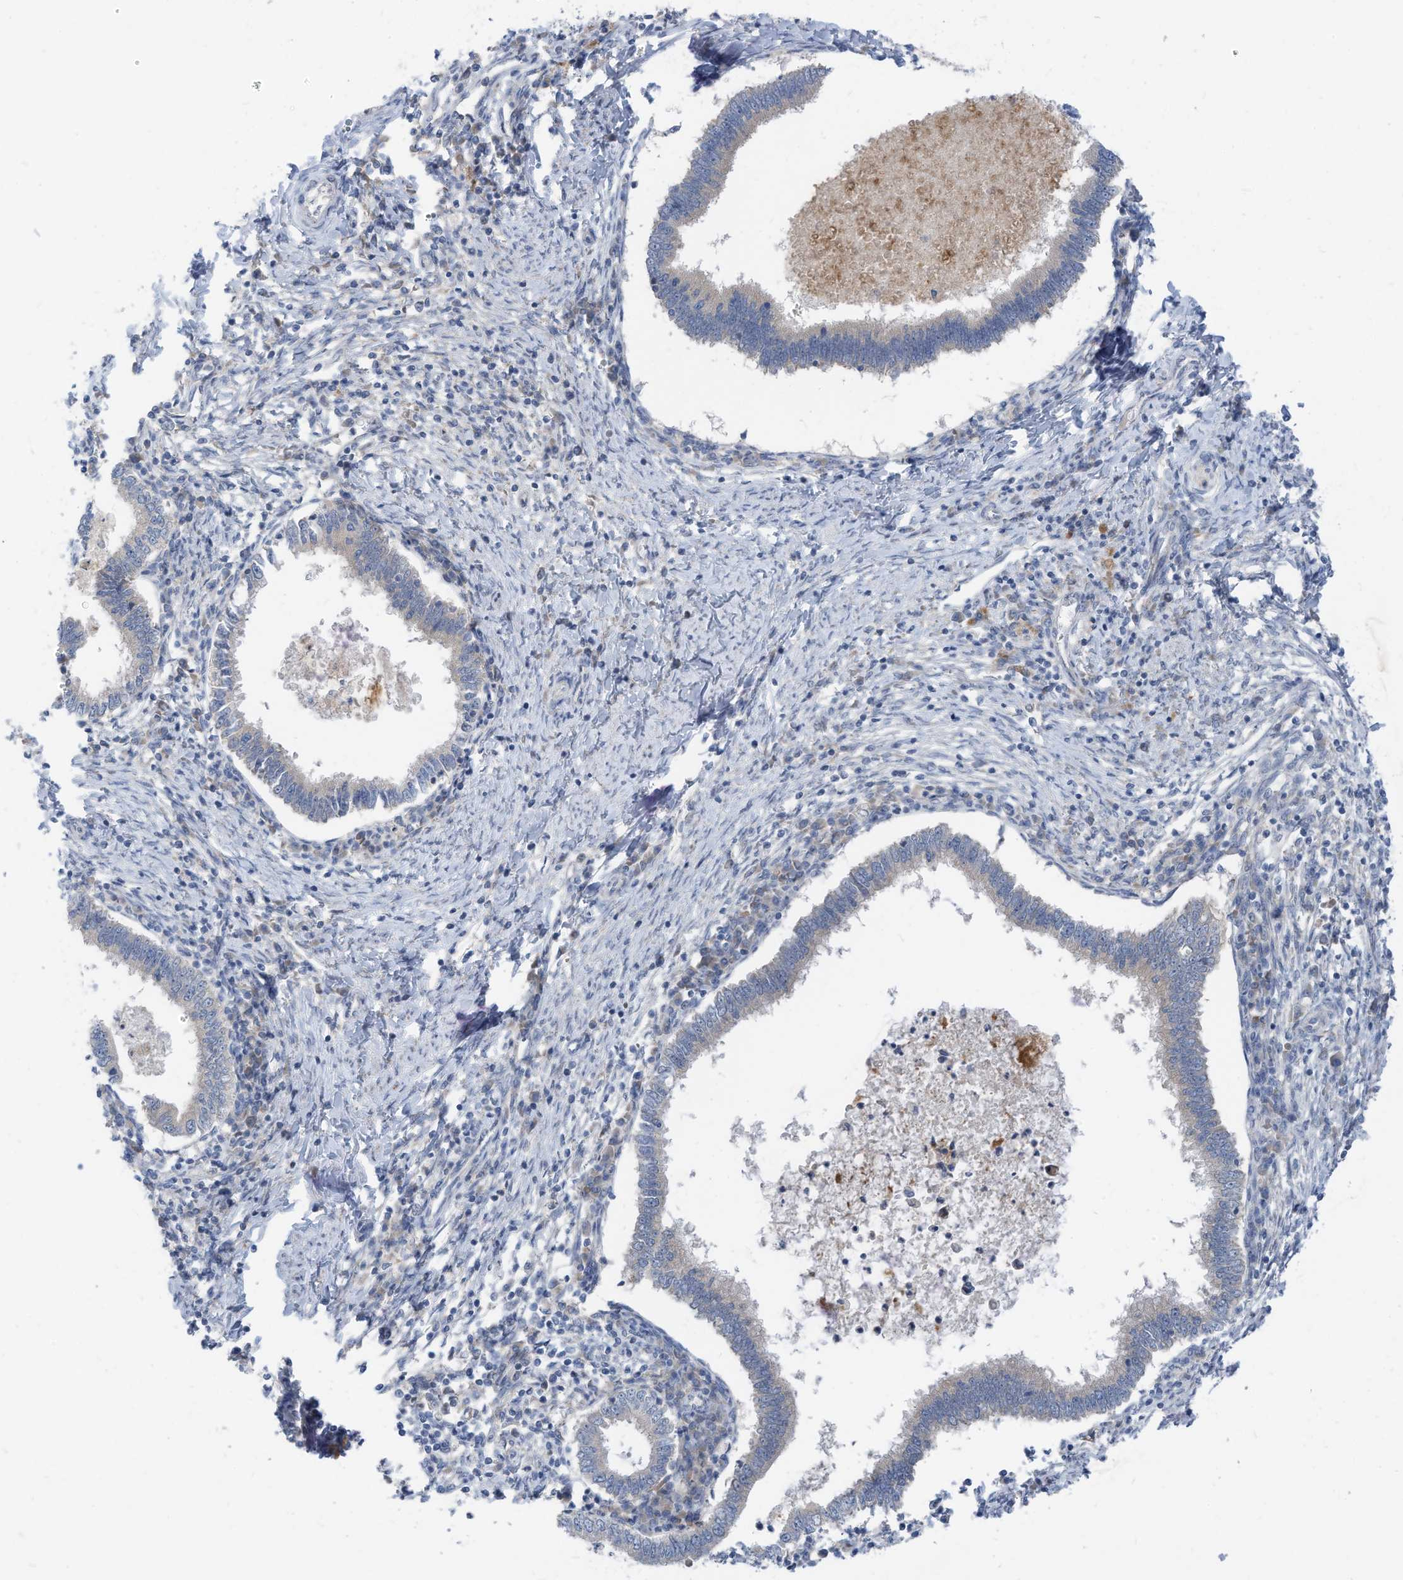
{"staining": {"intensity": "negative", "quantity": "none", "location": "none"}, "tissue": "cervical cancer", "cell_type": "Tumor cells", "image_type": "cancer", "snomed": [{"axis": "morphology", "description": "Adenocarcinoma, NOS"}, {"axis": "topography", "description": "Cervix"}], "caption": "There is no significant staining in tumor cells of adenocarcinoma (cervical).", "gene": "LDAH", "patient": {"sex": "female", "age": 36}}